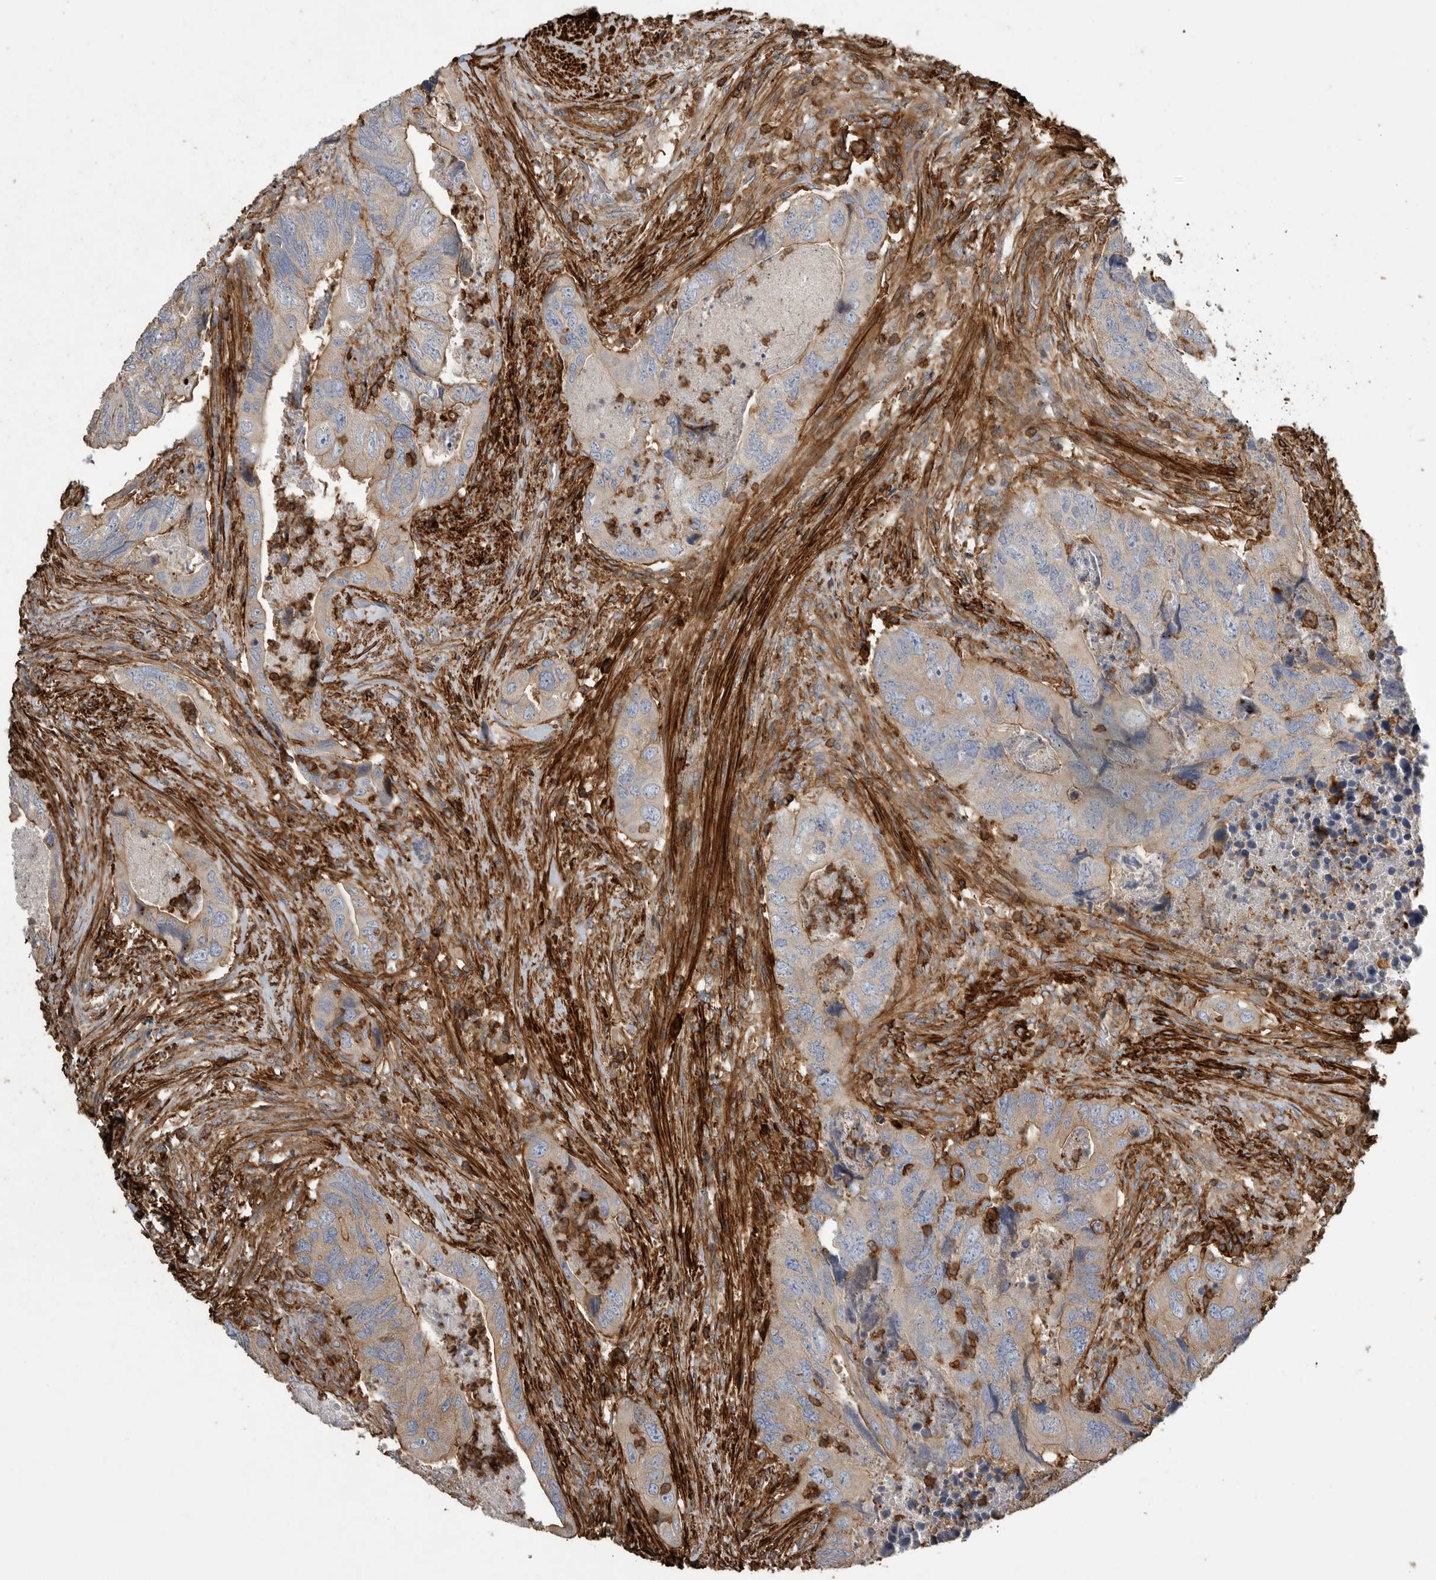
{"staining": {"intensity": "strong", "quantity": "<25%", "location": "cytoplasmic/membranous"}, "tissue": "colorectal cancer", "cell_type": "Tumor cells", "image_type": "cancer", "snomed": [{"axis": "morphology", "description": "Adenocarcinoma, NOS"}, {"axis": "topography", "description": "Rectum"}], "caption": "Protein expression analysis of colorectal cancer (adenocarcinoma) displays strong cytoplasmic/membranous staining in approximately <25% of tumor cells.", "gene": "GPER1", "patient": {"sex": "male", "age": 63}}